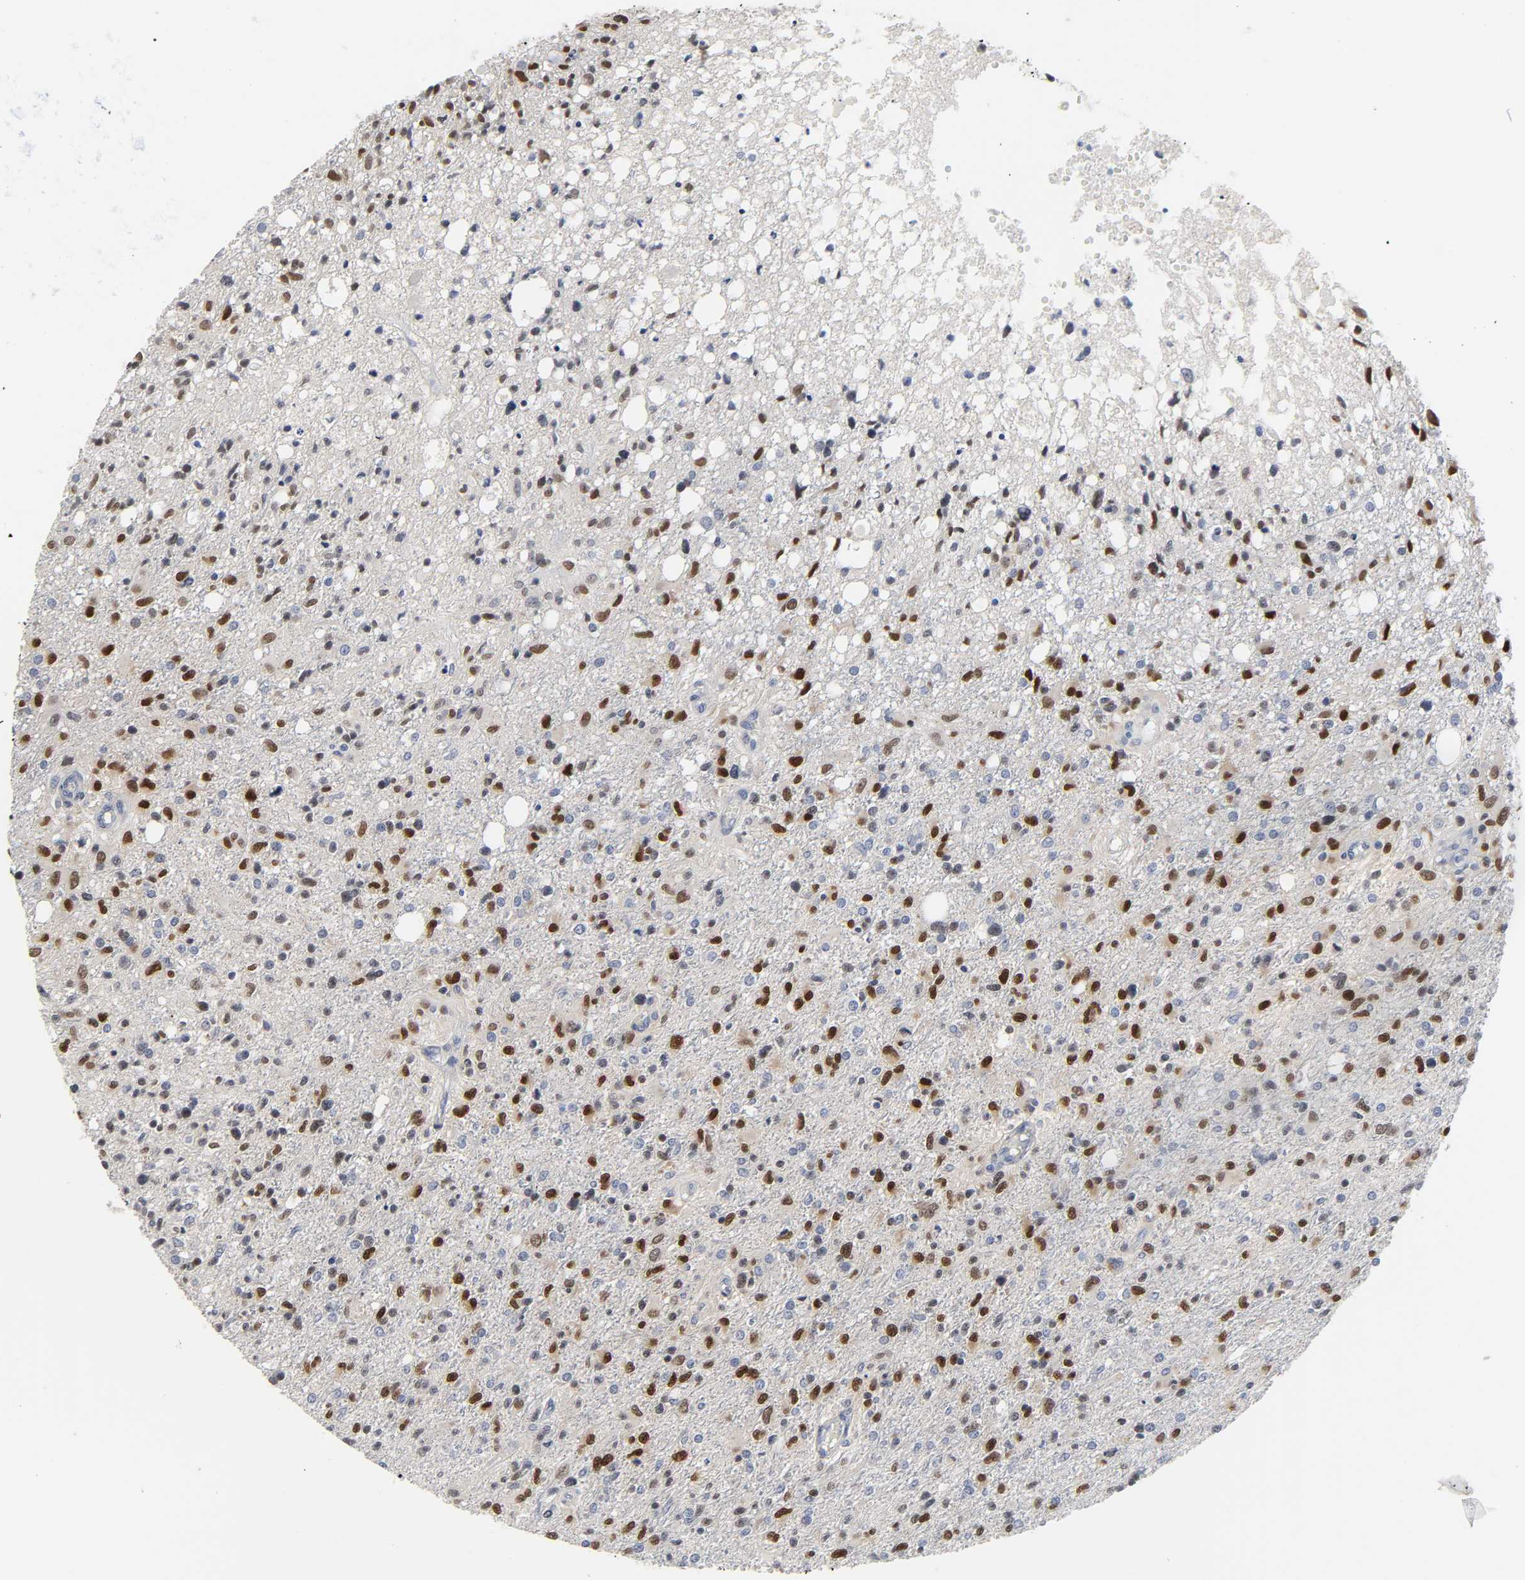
{"staining": {"intensity": "strong", "quantity": "25%-75%", "location": "nuclear"}, "tissue": "glioma", "cell_type": "Tumor cells", "image_type": "cancer", "snomed": [{"axis": "morphology", "description": "Glioma, malignant, High grade"}, {"axis": "topography", "description": "Cerebral cortex"}], "caption": "Malignant high-grade glioma stained with a brown dye displays strong nuclear positive expression in about 25%-75% of tumor cells.", "gene": "SALL2", "patient": {"sex": "male", "age": 76}}